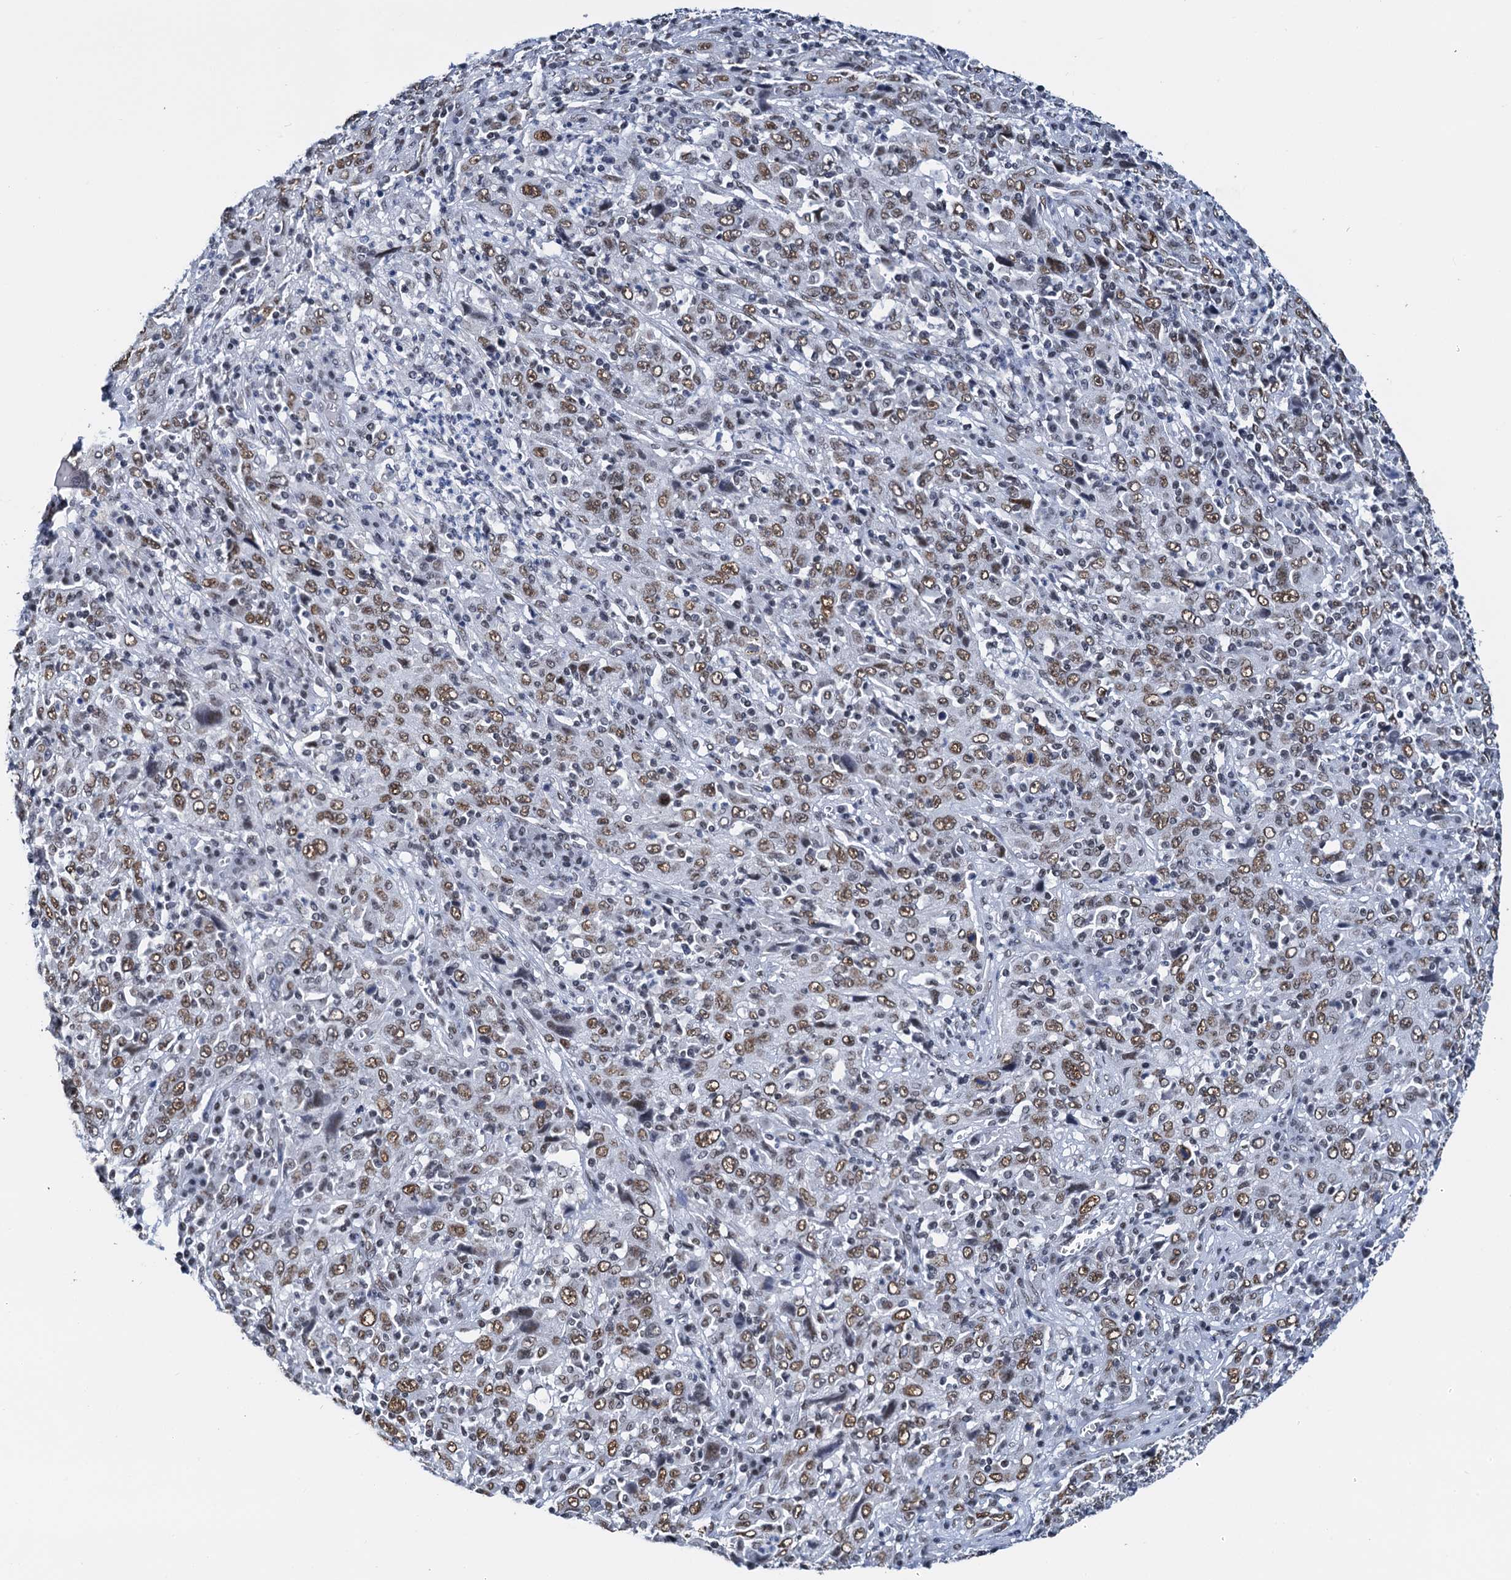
{"staining": {"intensity": "moderate", "quantity": ">75%", "location": "nuclear"}, "tissue": "cervical cancer", "cell_type": "Tumor cells", "image_type": "cancer", "snomed": [{"axis": "morphology", "description": "Squamous cell carcinoma, NOS"}, {"axis": "topography", "description": "Cervix"}], "caption": "This is a photomicrograph of immunohistochemistry (IHC) staining of cervical cancer, which shows moderate positivity in the nuclear of tumor cells.", "gene": "SLTM", "patient": {"sex": "female", "age": 46}}